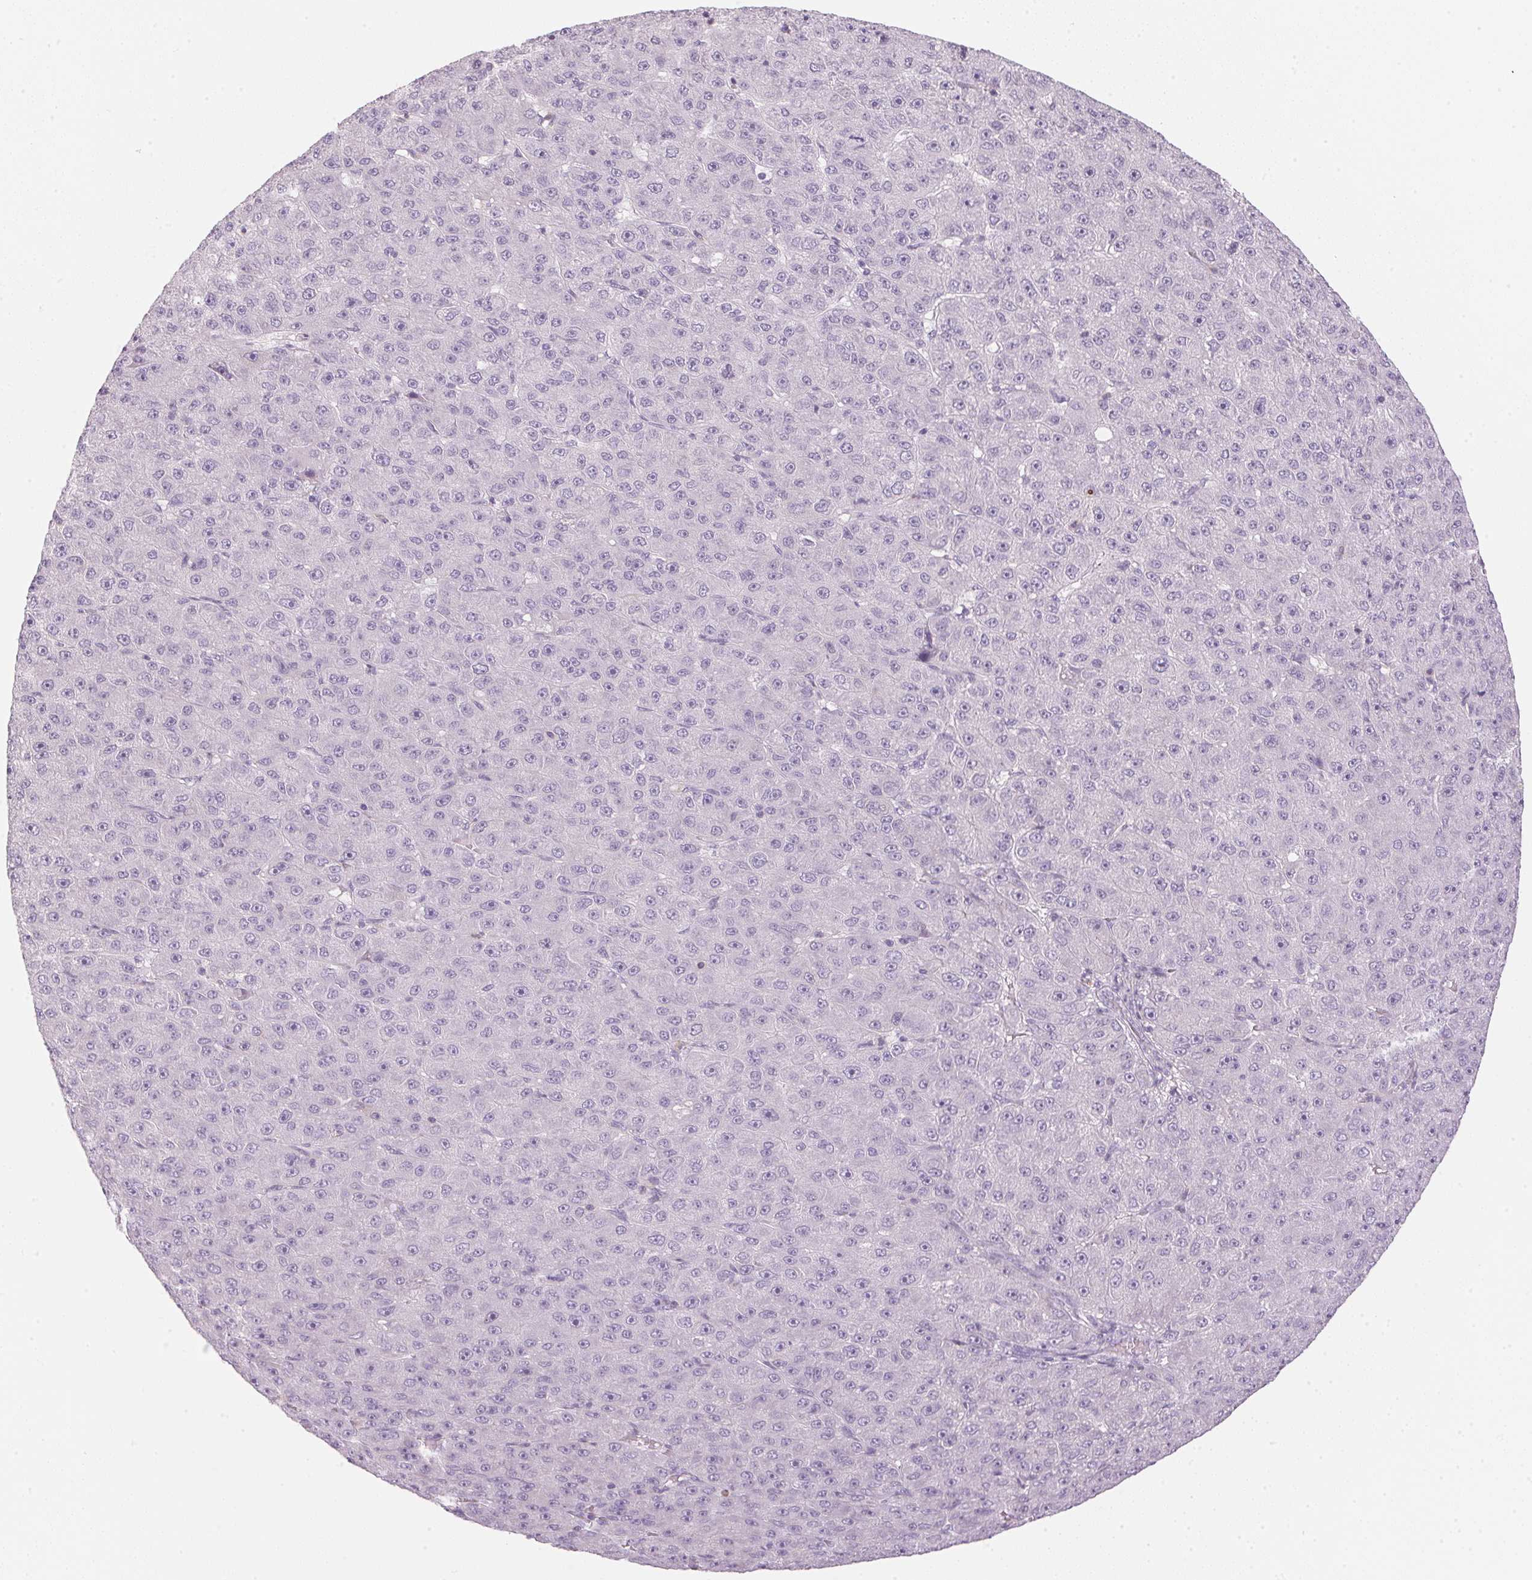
{"staining": {"intensity": "negative", "quantity": "none", "location": "none"}, "tissue": "liver cancer", "cell_type": "Tumor cells", "image_type": "cancer", "snomed": [{"axis": "morphology", "description": "Carcinoma, Hepatocellular, NOS"}, {"axis": "topography", "description": "Liver"}], "caption": "High power microscopy photomicrograph of an IHC histopathology image of liver cancer, revealing no significant expression in tumor cells.", "gene": "ECPAS", "patient": {"sex": "male", "age": 67}}